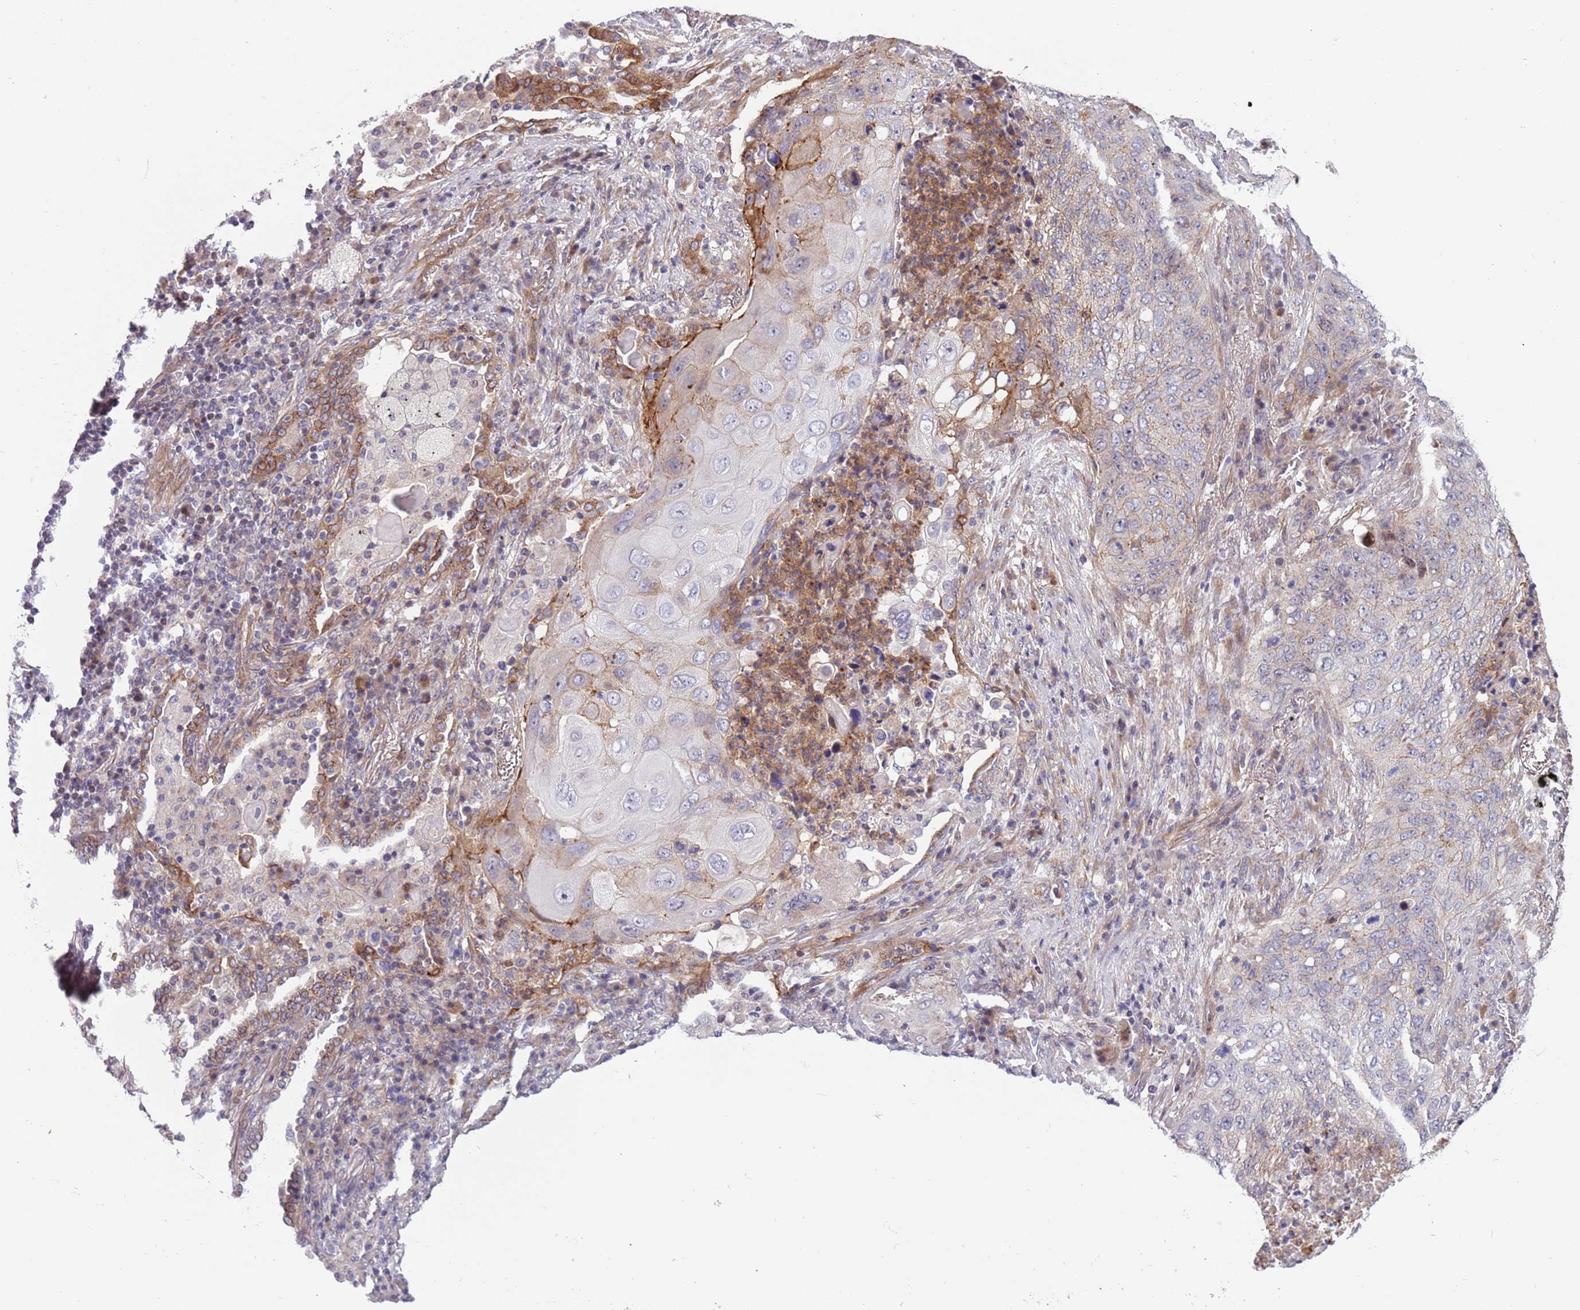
{"staining": {"intensity": "weak", "quantity": "<25%", "location": "cytoplasmic/membranous"}, "tissue": "lung cancer", "cell_type": "Tumor cells", "image_type": "cancer", "snomed": [{"axis": "morphology", "description": "Squamous cell carcinoma, NOS"}, {"axis": "topography", "description": "Lung"}], "caption": "DAB immunohistochemical staining of lung squamous cell carcinoma shows no significant expression in tumor cells.", "gene": "ITGB6", "patient": {"sex": "female", "age": 63}}